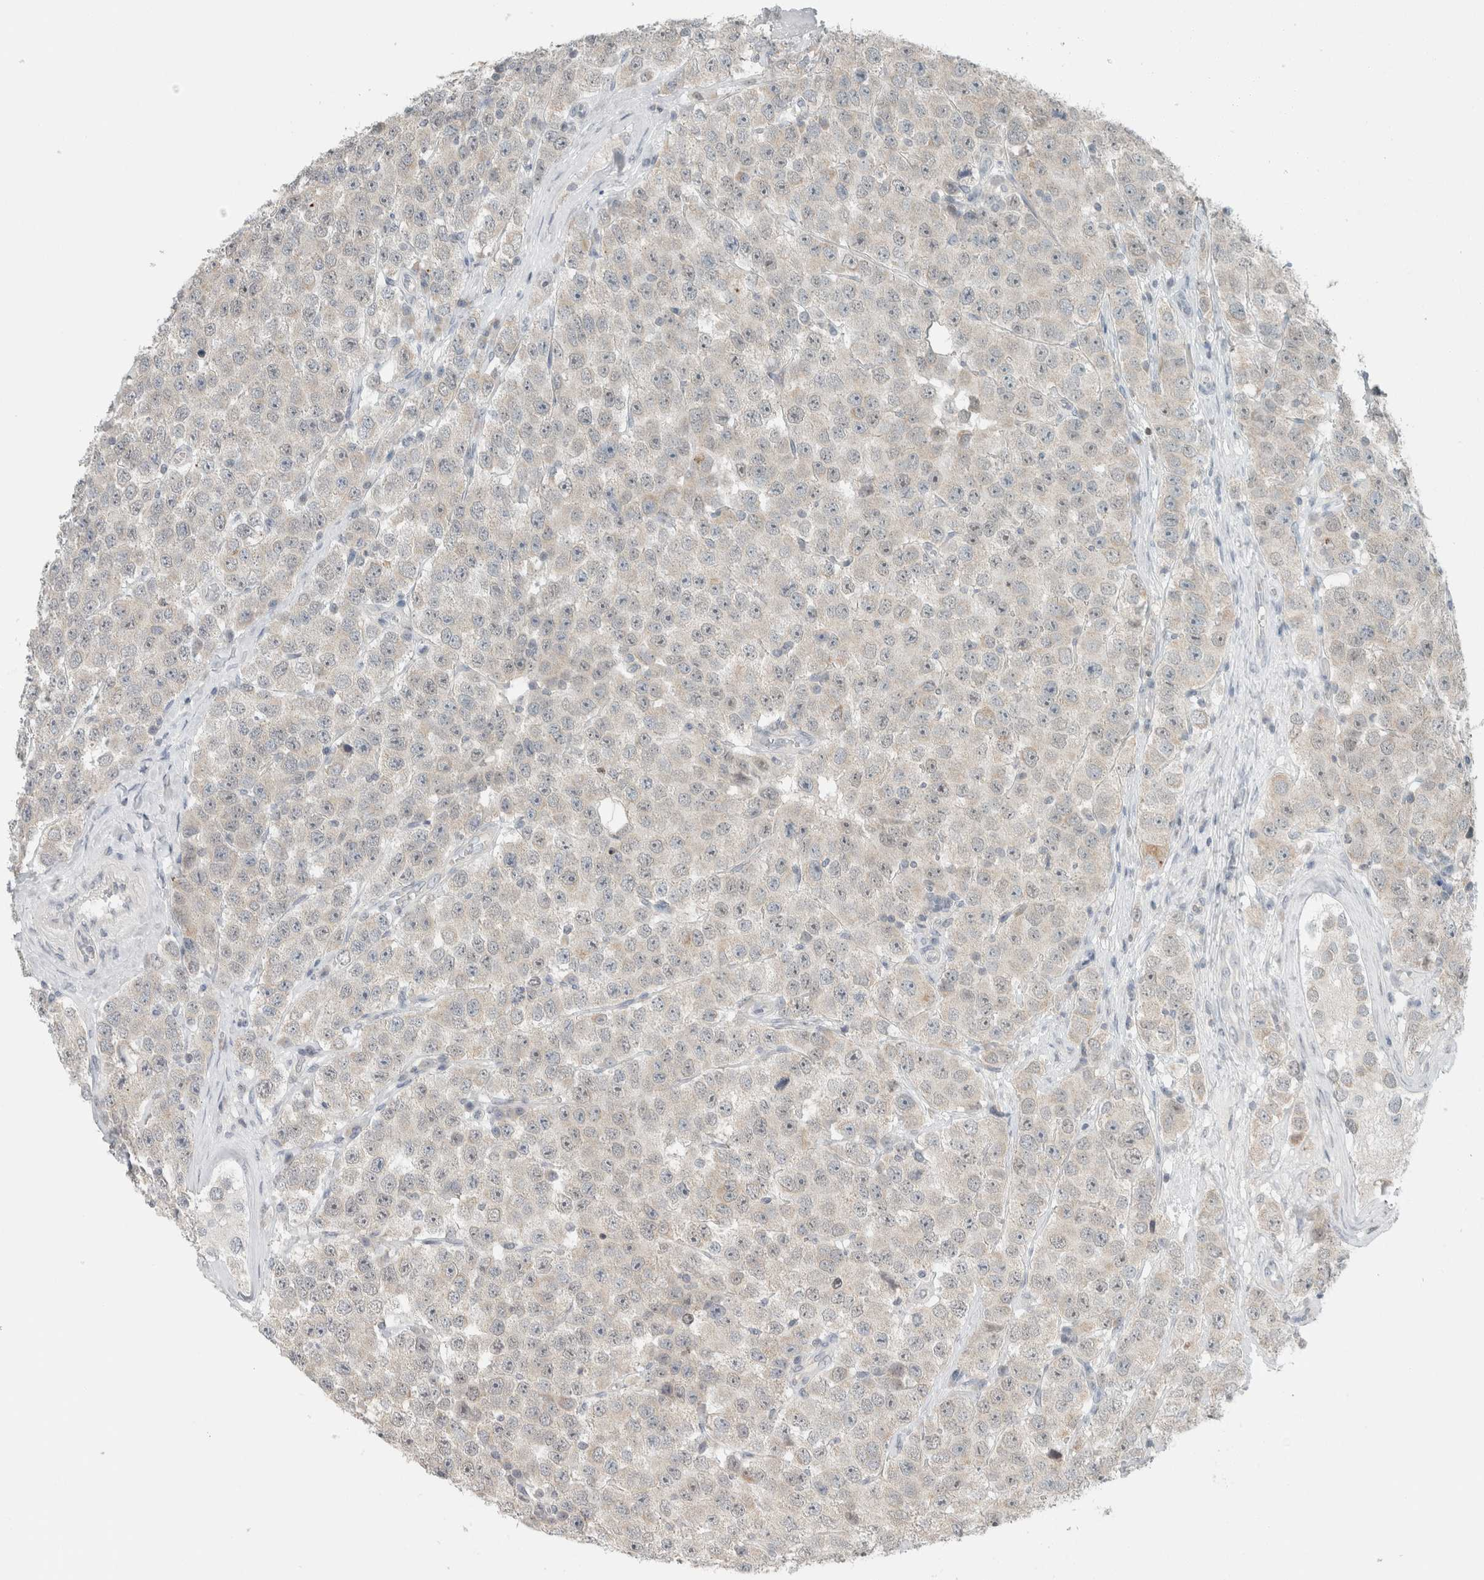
{"staining": {"intensity": "negative", "quantity": "none", "location": "none"}, "tissue": "testis cancer", "cell_type": "Tumor cells", "image_type": "cancer", "snomed": [{"axis": "morphology", "description": "Seminoma, NOS"}, {"axis": "morphology", "description": "Carcinoma, Embryonal, NOS"}, {"axis": "topography", "description": "Testis"}], "caption": "Immunohistochemical staining of testis cancer (embryonal carcinoma) demonstrates no significant expression in tumor cells.", "gene": "TRIT1", "patient": {"sex": "male", "age": 28}}